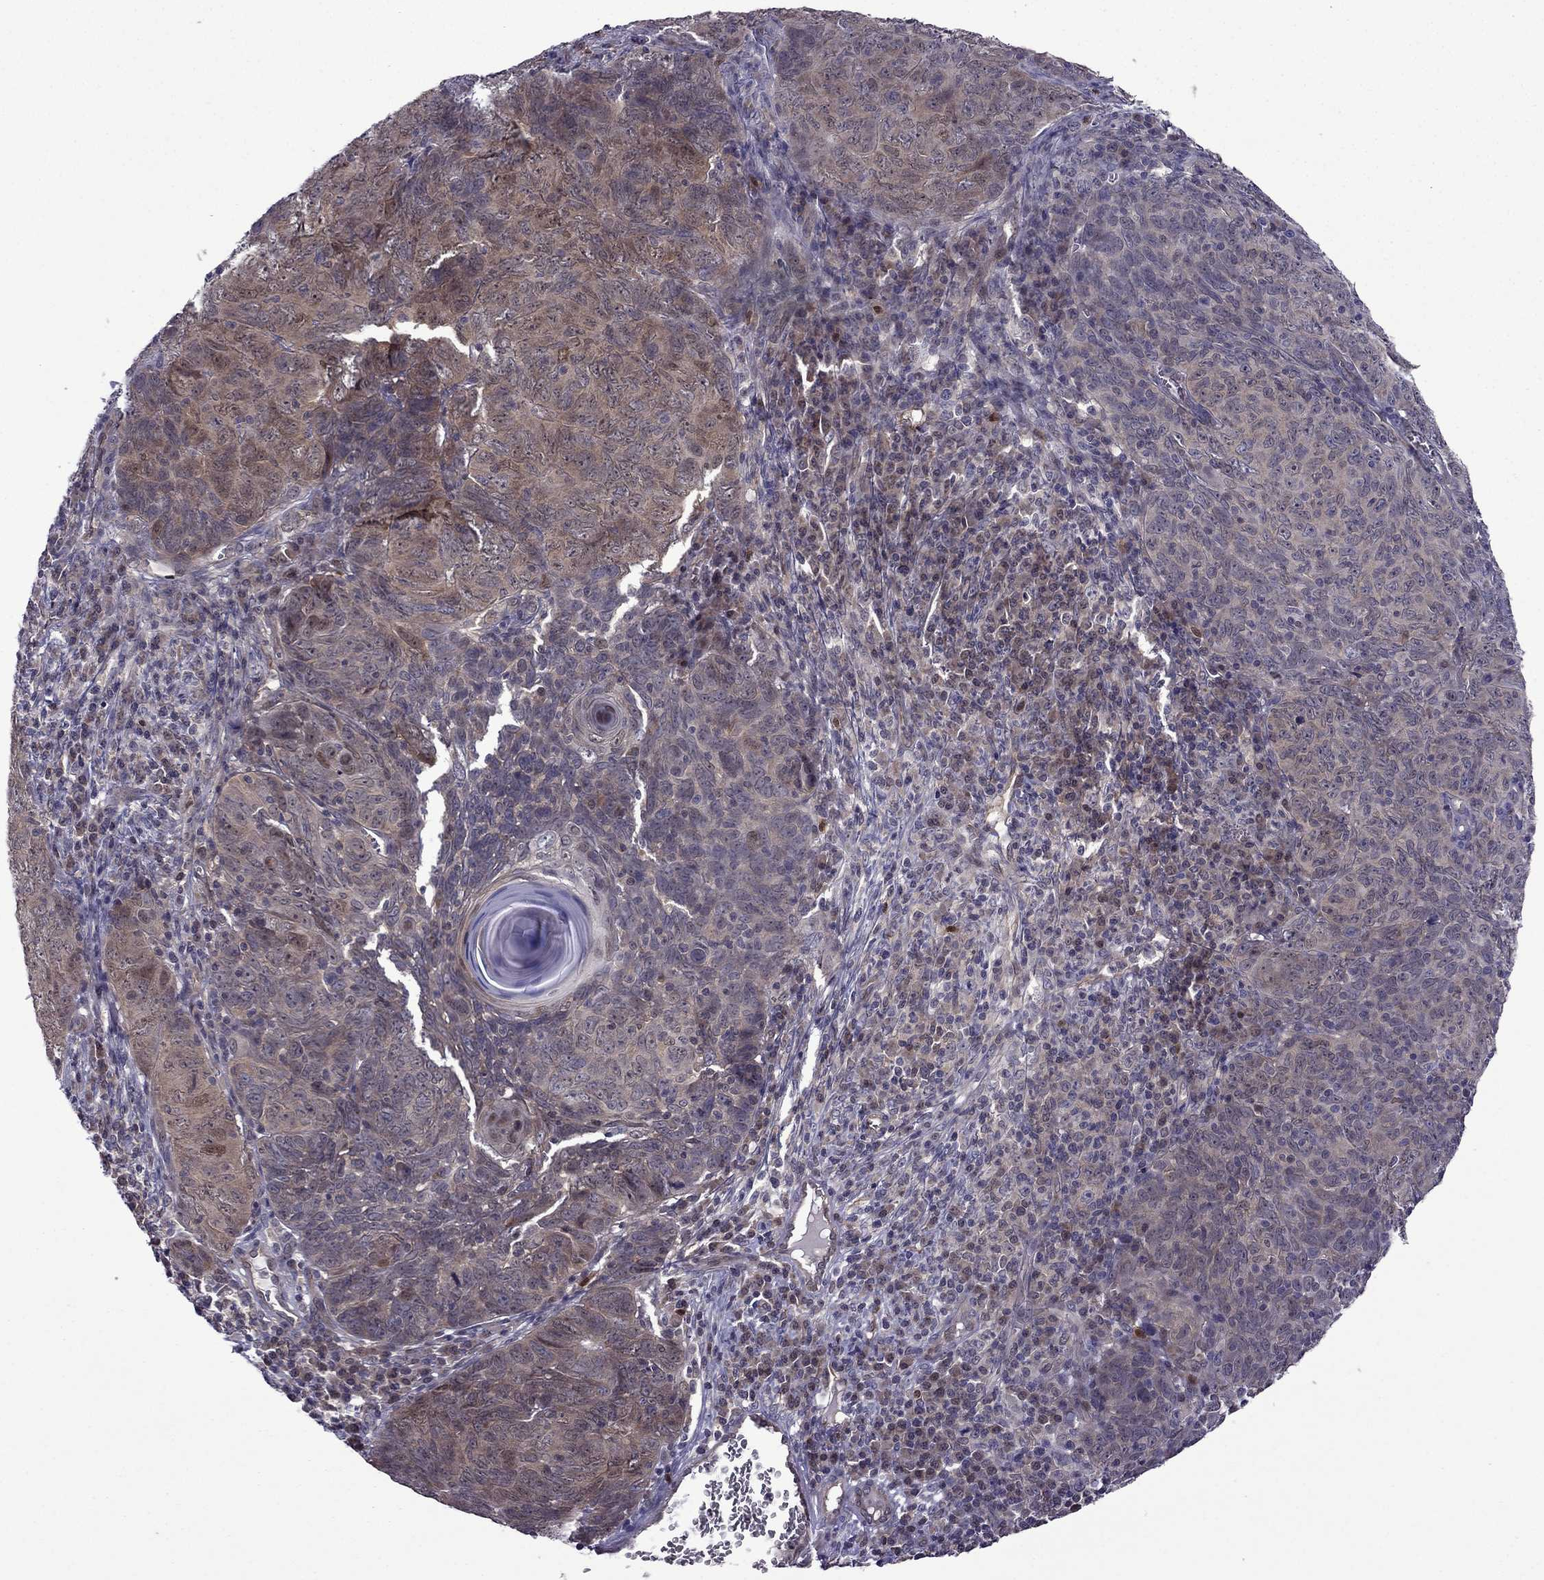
{"staining": {"intensity": "weak", "quantity": ">75%", "location": "cytoplasmic/membranous"}, "tissue": "skin cancer", "cell_type": "Tumor cells", "image_type": "cancer", "snomed": [{"axis": "morphology", "description": "Squamous cell carcinoma, NOS"}, {"axis": "topography", "description": "Skin"}, {"axis": "topography", "description": "Anal"}], "caption": "Immunohistochemistry (IHC) micrograph of neoplastic tissue: squamous cell carcinoma (skin) stained using immunohistochemistry demonstrates low levels of weak protein expression localized specifically in the cytoplasmic/membranous of tumor cells, appearing as a cytoplasmic/membranous brown color.", "gene": "CDK5", "patient": {"sex": "female", "age": 51}}